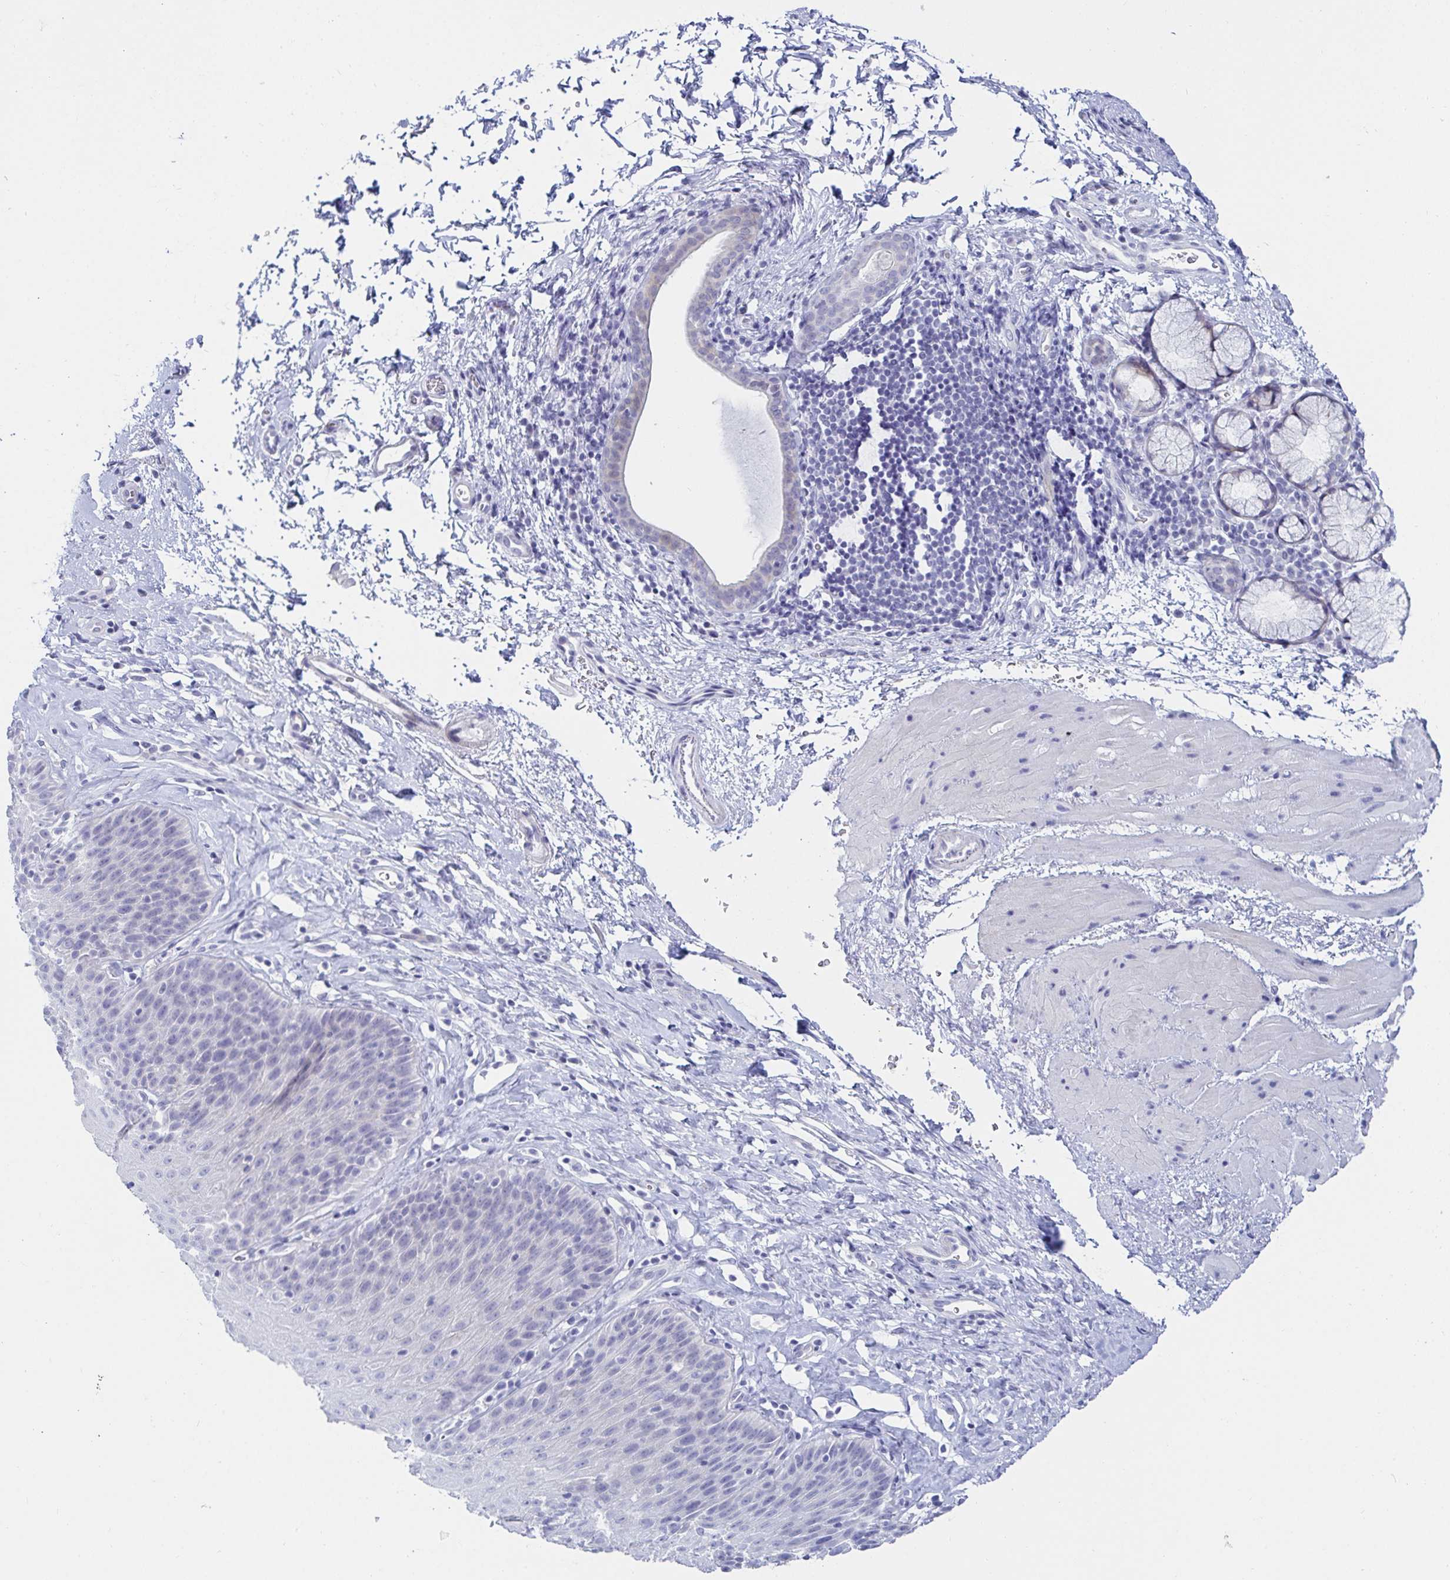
{"staining": {"intensity": "negative", "quantity": "none", "location": "none"}, "tissue": "esophagus", "cell_type": "Squamous epithelial cells", "image_type": "normal", "snomed": [{"axis": "morphology", "description": "Normal tissue, NOS"}, {"axis": "topography", "description": "Esophagus"}], "caption": "Immunohistochemical staining of benign esophagus exhibits no significant positivity in squamous epithelial cells.", "gene": "OR10K1", "patient": {"sex": "female", "age": 61}}